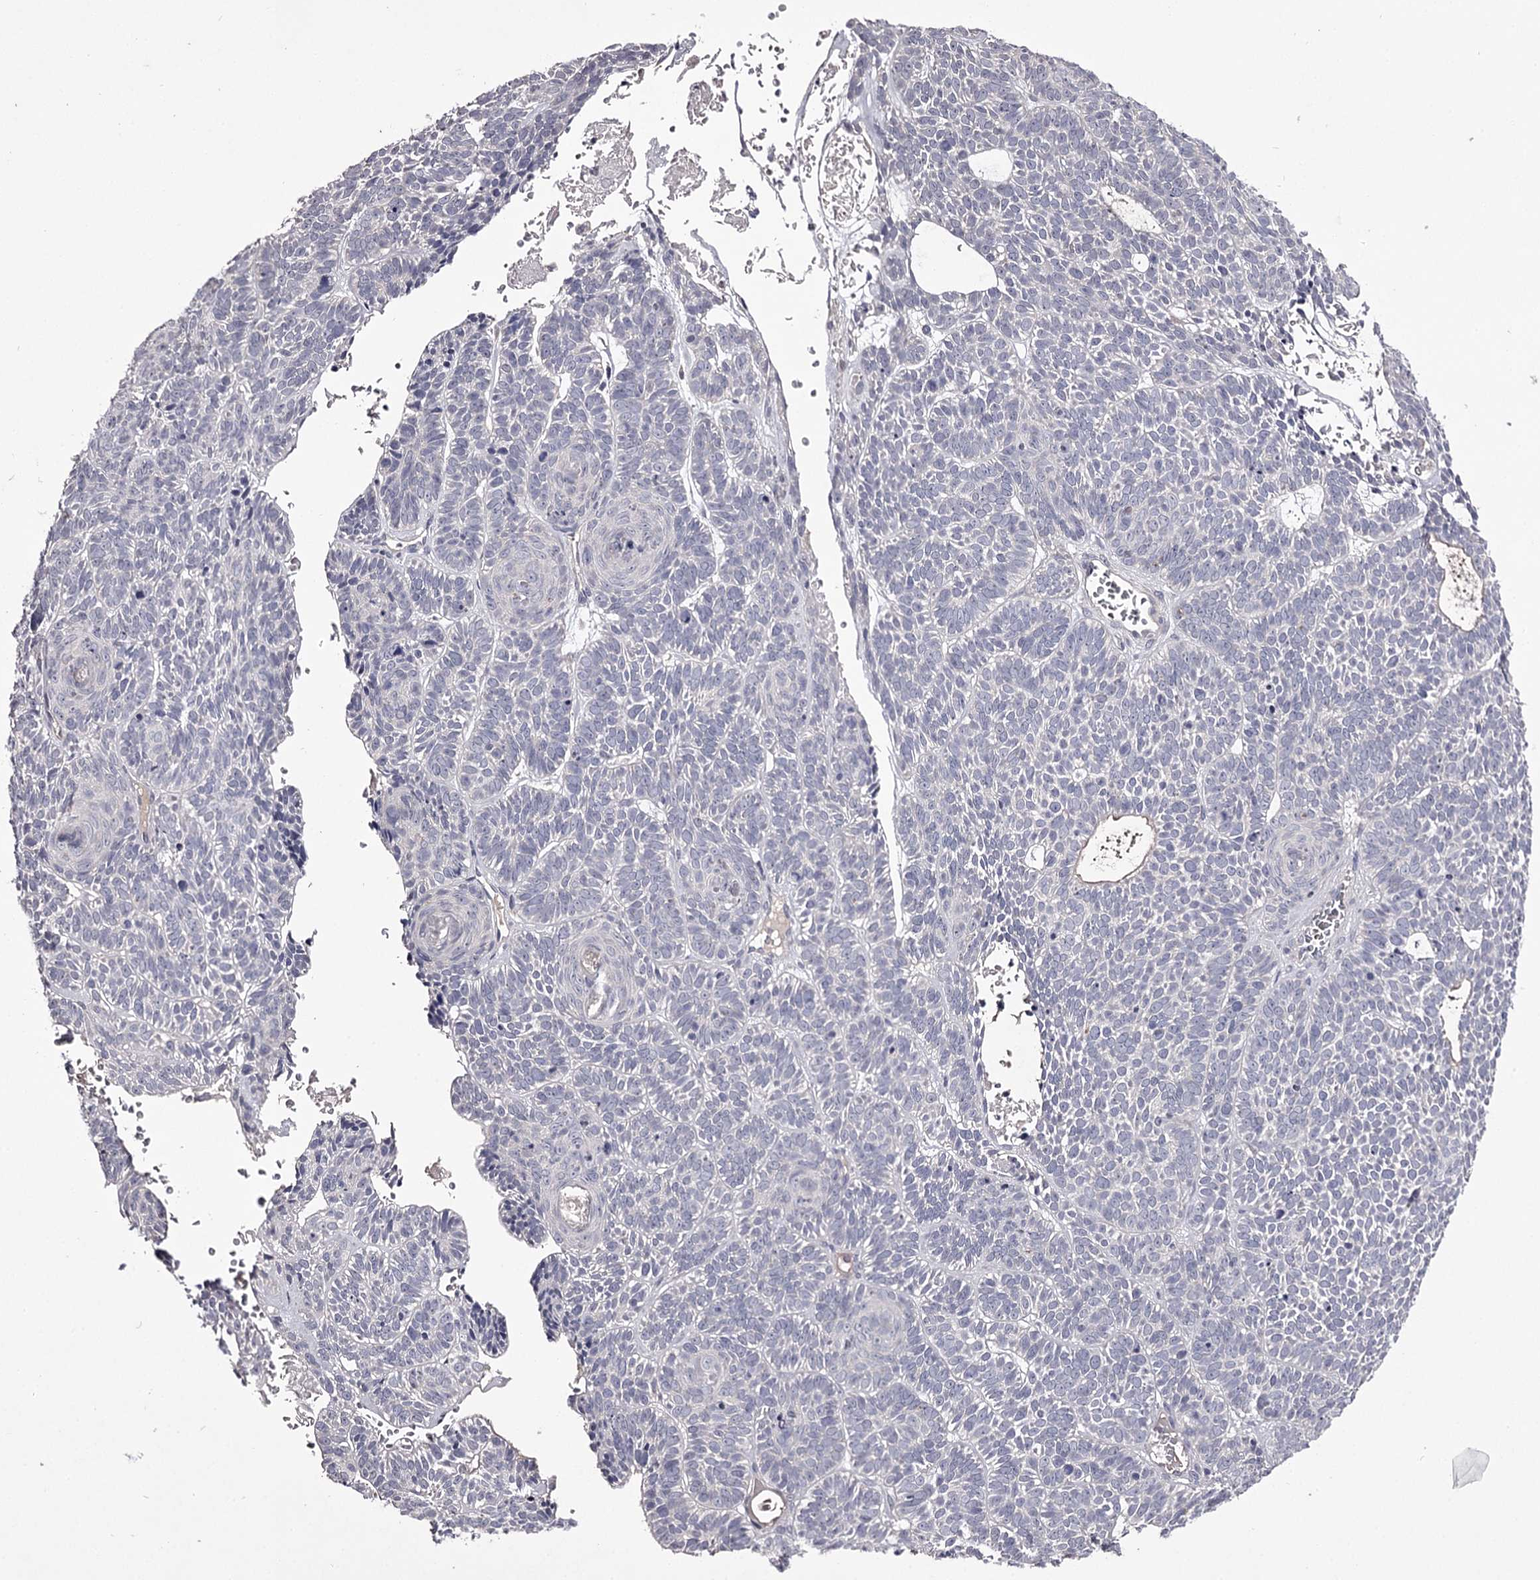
{"staining": {"intensity": "negative", "quantity": "none", "location": "none"}, "tissue": "skin cancer", "cell_type": "Tumor cells", "image_type": "cancer", "snomed": [{"axis": "morphology", "description": "Basal cell carcinoma"}, {"axis": "topography", "description": "Skin"}], "caption": "Protein analysis of skin cancer displays no significant positivity in tumor cells.", "gene": "PRM2", "patient": {"sex": "male", "age": 85}}